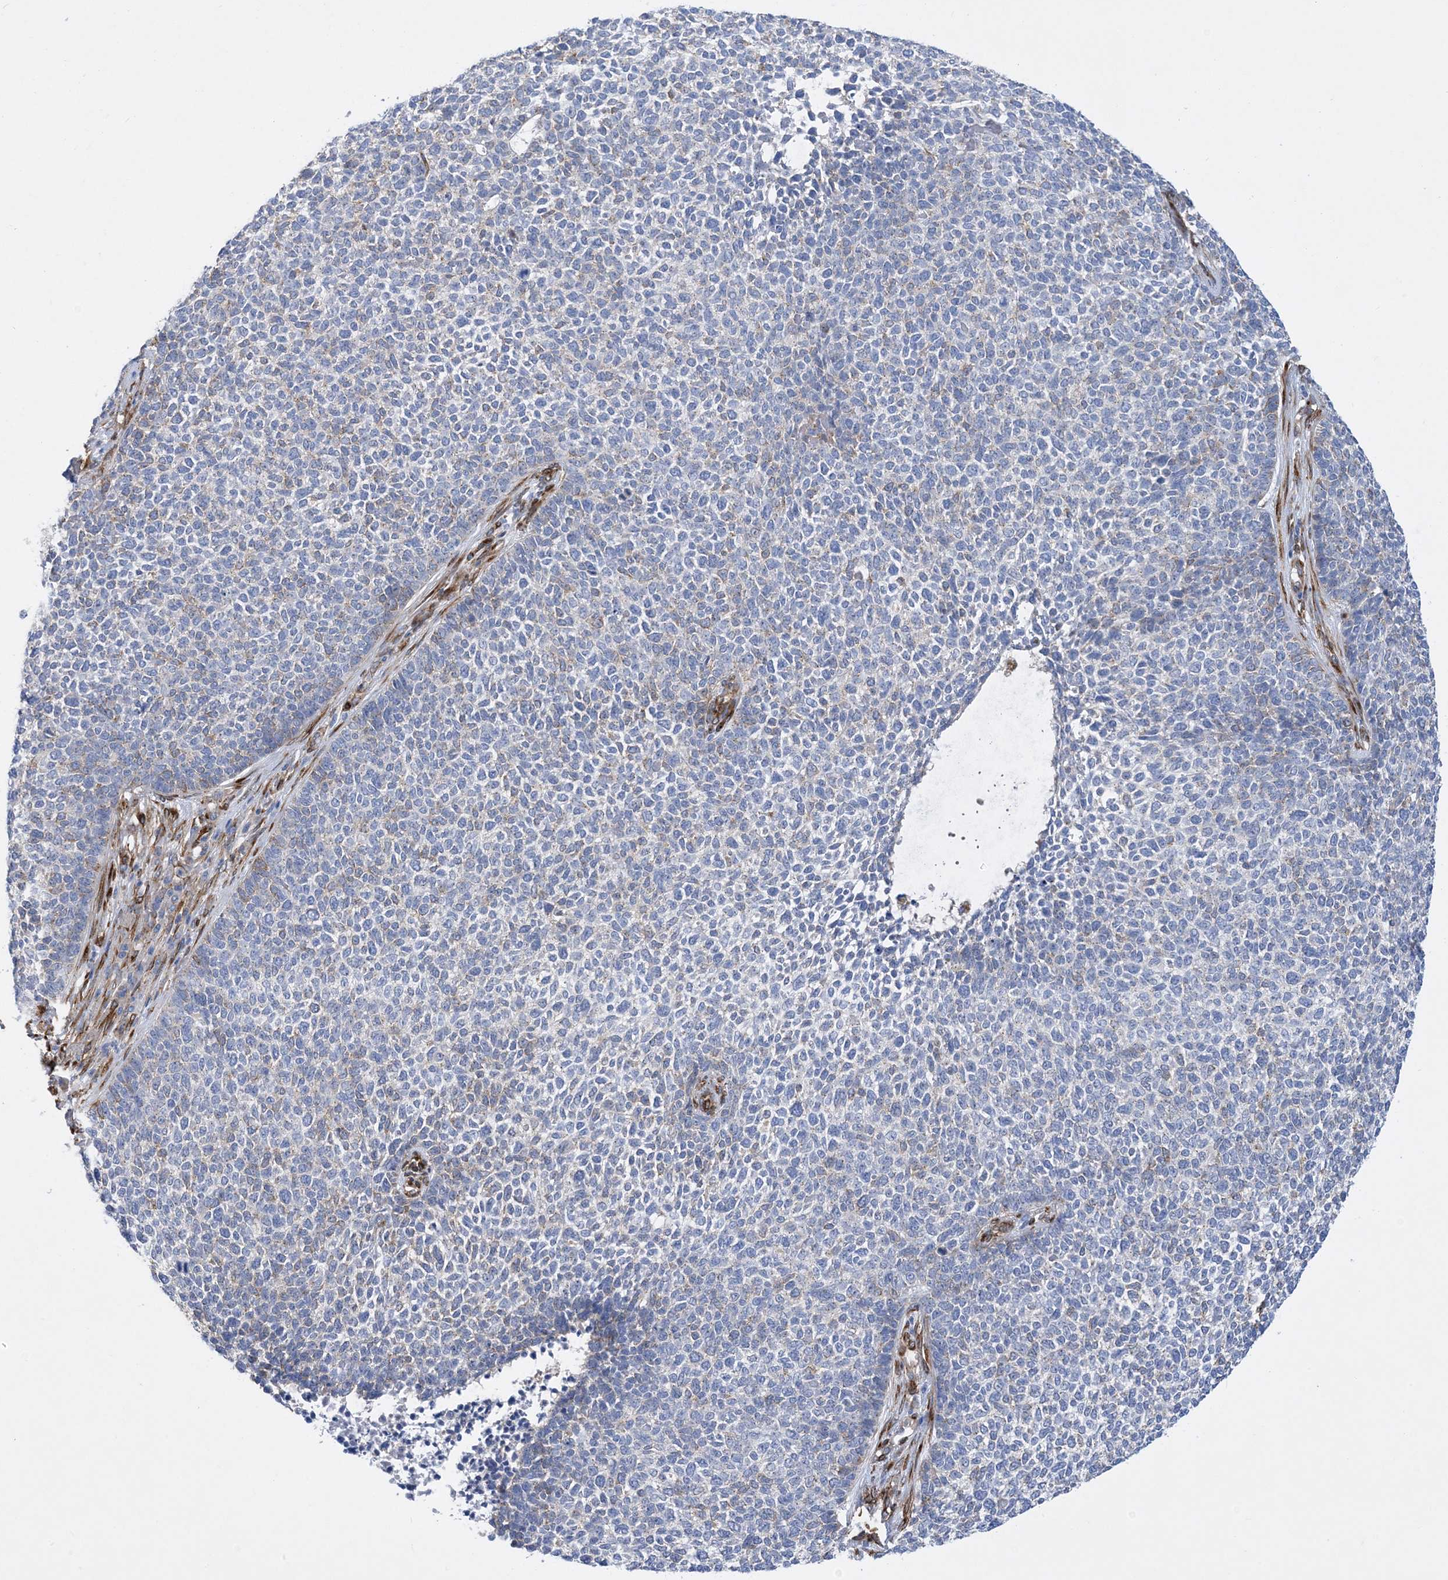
{"staining": {"intensity": "weak", "quantity": "<25%", "location": "cytoplasmic/membranous"}, "tissue": "skin cancer", "cell_type": "Tumor cells", "image_type": "cancer", "snomed": [{"axis": "morphology", "description": "Basal cell carcinoma"}, {"axis": "topography", "description": "Skin"}], "caption": "An IHC histopathology image of skin basal cell carcinoma is shown. There is no staining in tumor cells of skin basal cell carcinoma. (DAB immunohistochemistry with hematoxylin counter stain).", "gene": "RBMS3", "patient": {"sex": "female", "age": 84}}